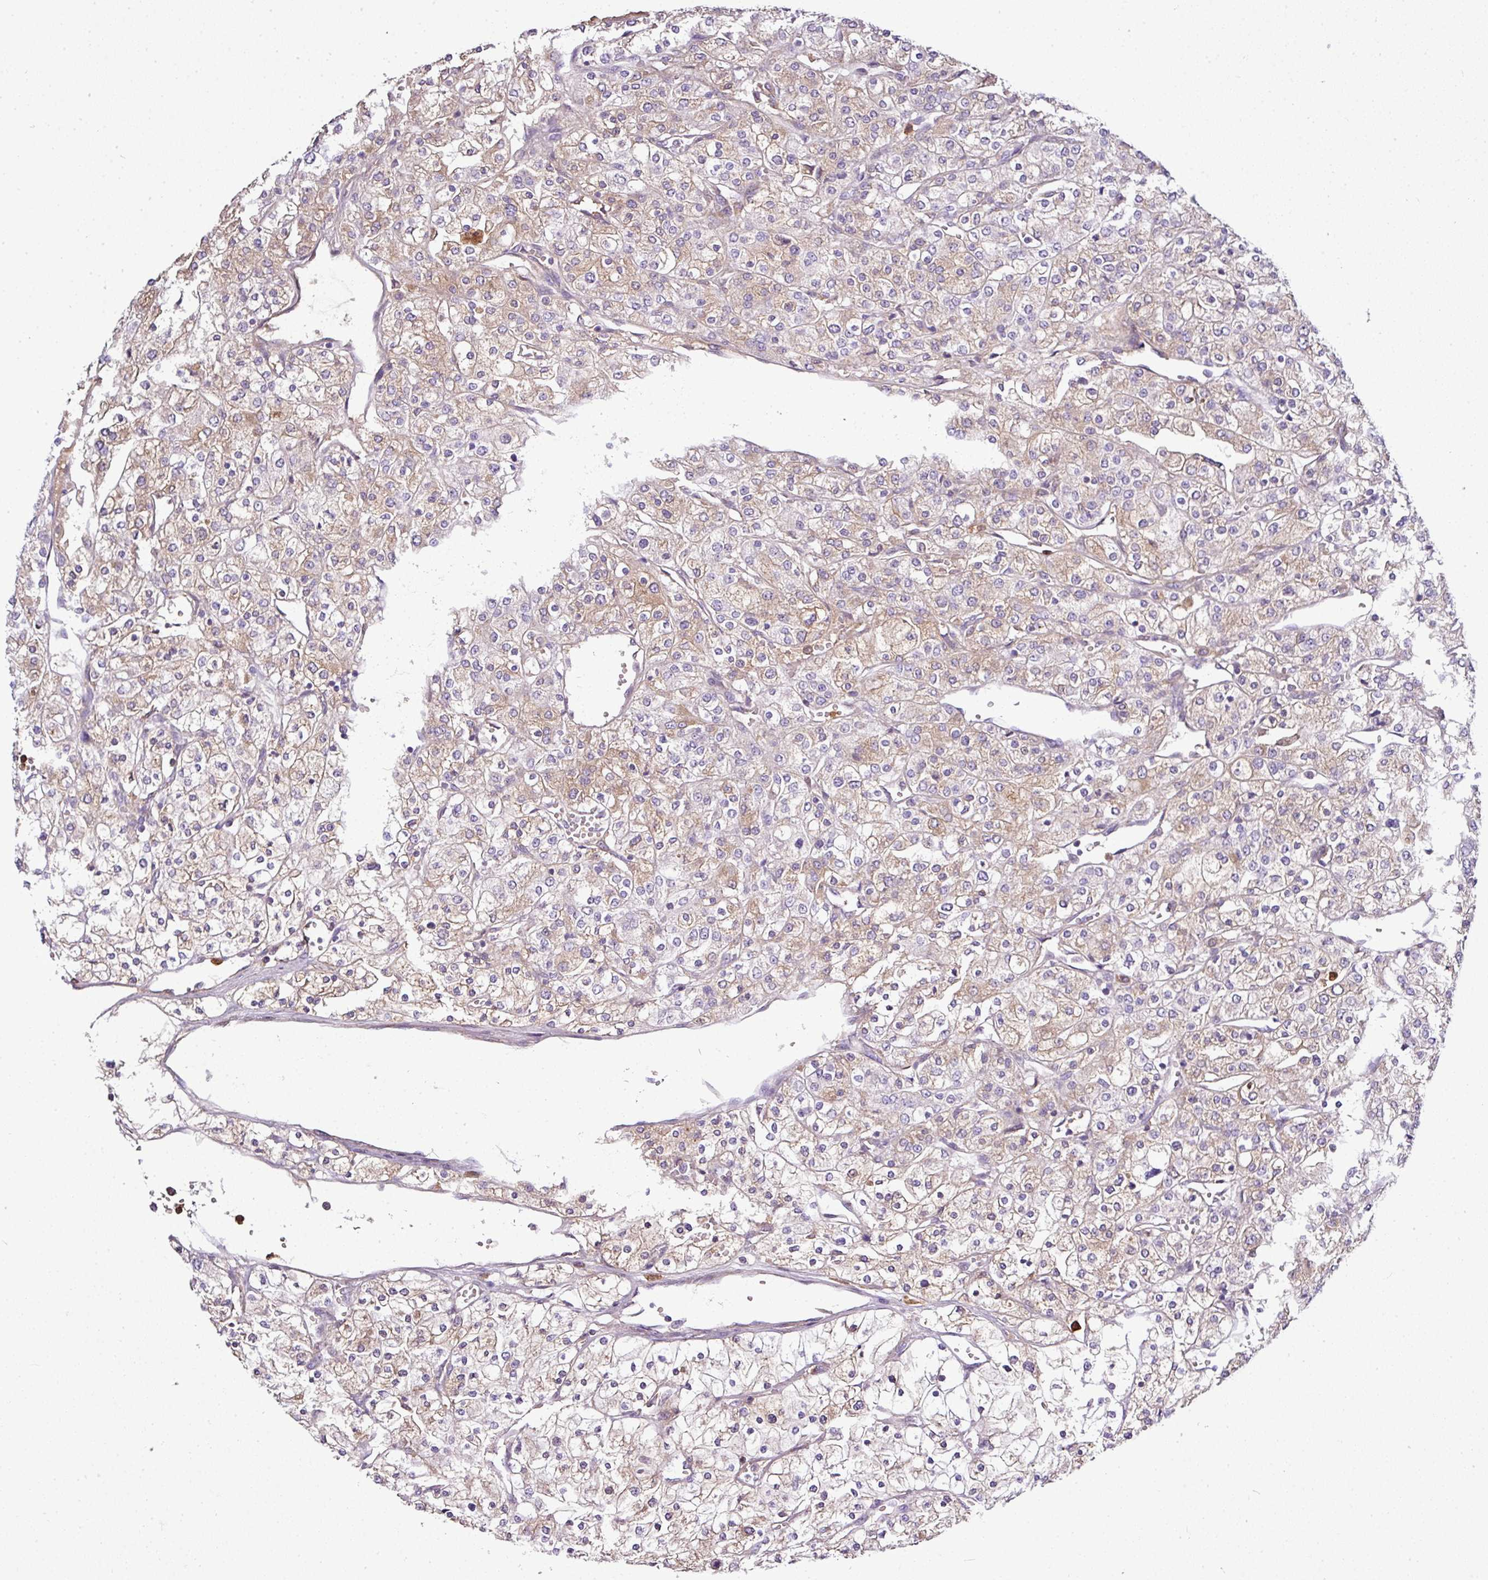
{"staining": {"intensity": "moderate", "quantity": ">75%", "location": "cytoplasmic/membranous"}, "tissue": "renal cancer", "cell_type": "Tumor cells", "image_type": "cancer", "snomed": [{"axis": "morphology", "description": "Adenocarcinoma, NOS"}, {"axis": "topography", "description": "Kidney"}], "caption": "Protein staining by immunohistochemistry exhibits moderate cytoplasmic/membranous expression in about >75% of tumor cells in adenocarcinoma (renal).", "gene": "CAB39L", "patient": {"sex": "male", "age": 80}}